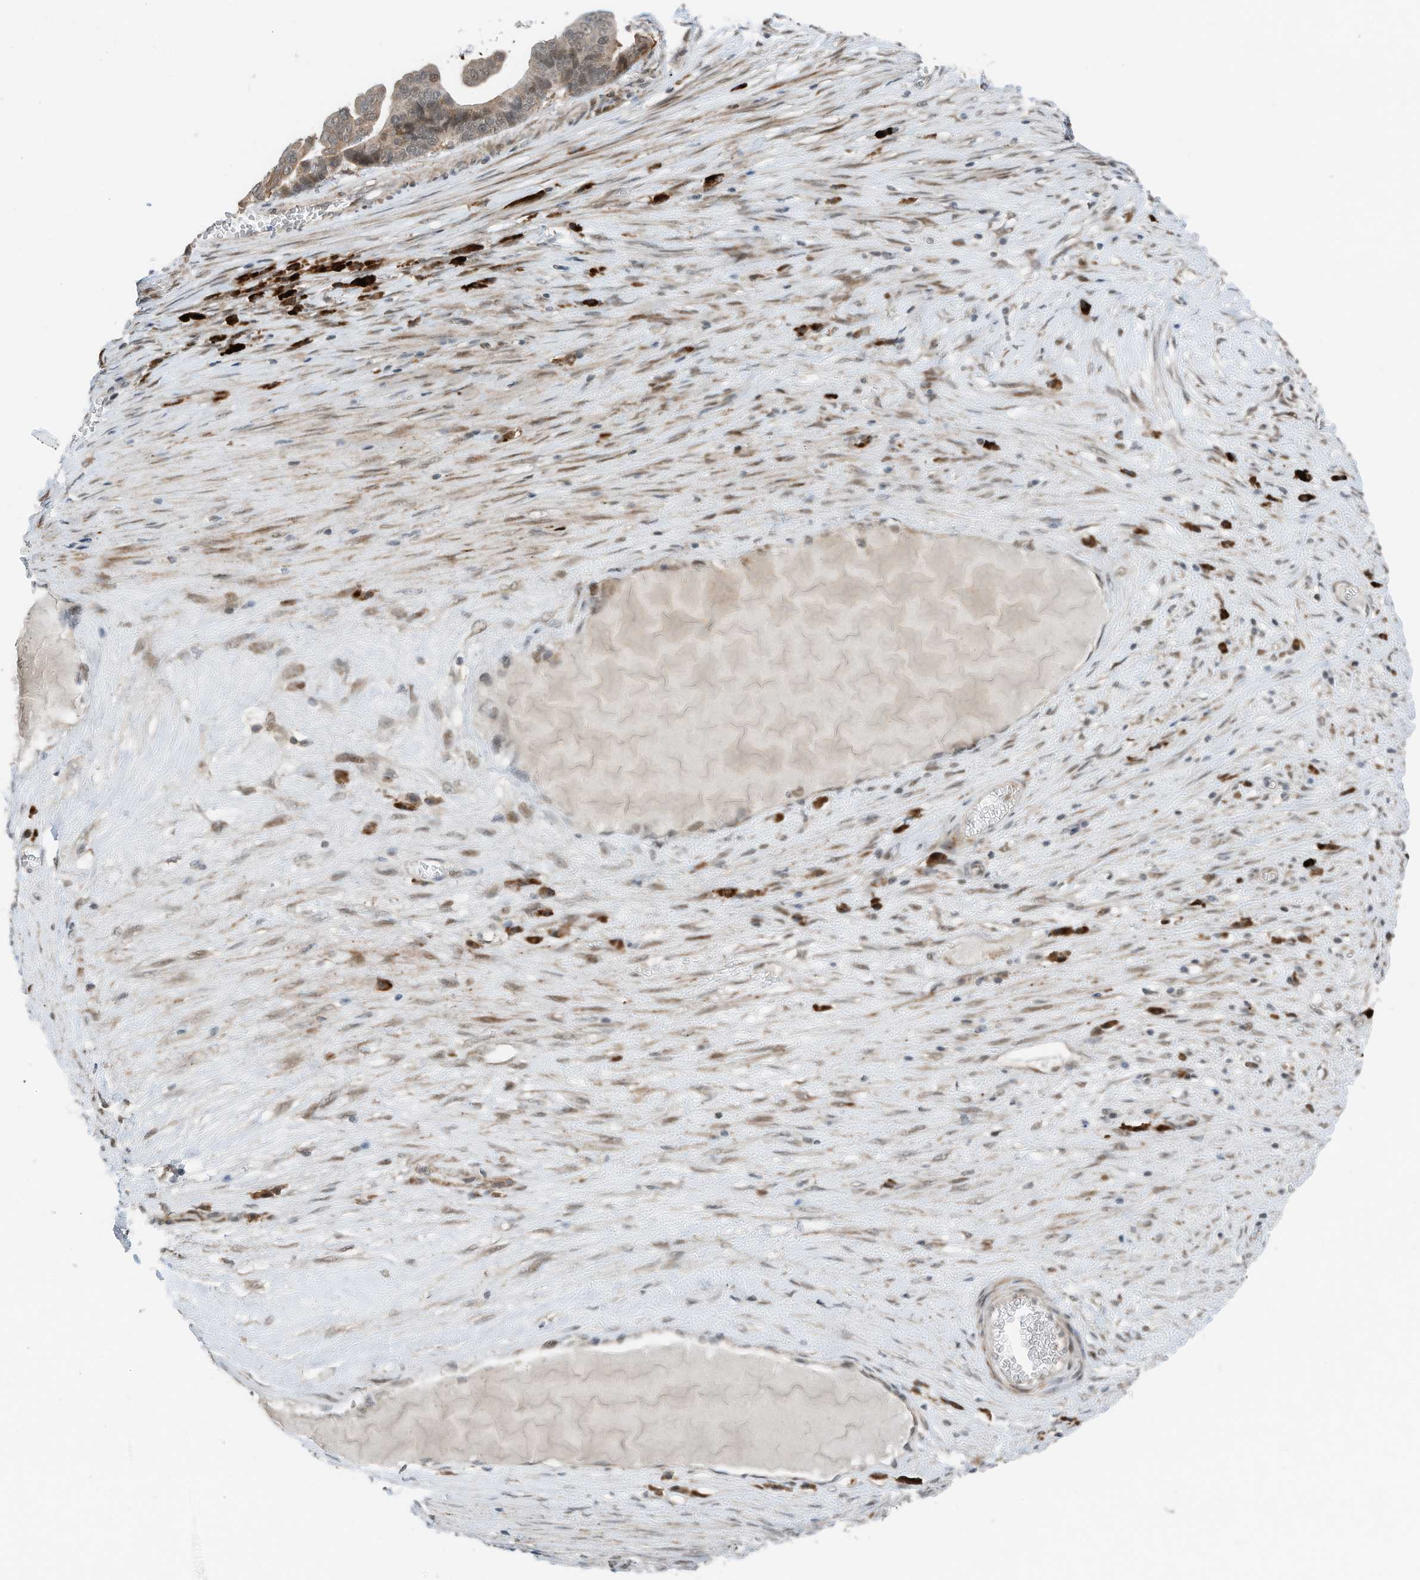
{"staining": {"intensity": "moderate", "quantity": ">75%", "location": "cytoplasmic/membranous,nuclear"}, "tissue": "ovarian cancer", "cell_type": "Tumor cells", "image_type": "cancer", "snomed": [{"axis": "morphology", "description": "Cystadenocarcinoma, serous, NOS"}, {"axis": "topography", "description": "Ovary"}], "caption": "Protein staining of ovarian serous cystadenocarcinoma tissue exhibits moderate cytoplasmic/membranous and nuclear expression in about >75% of tumor cells.", "gene": "RMND1", "patient": {"sex": "female", "age": 56}}